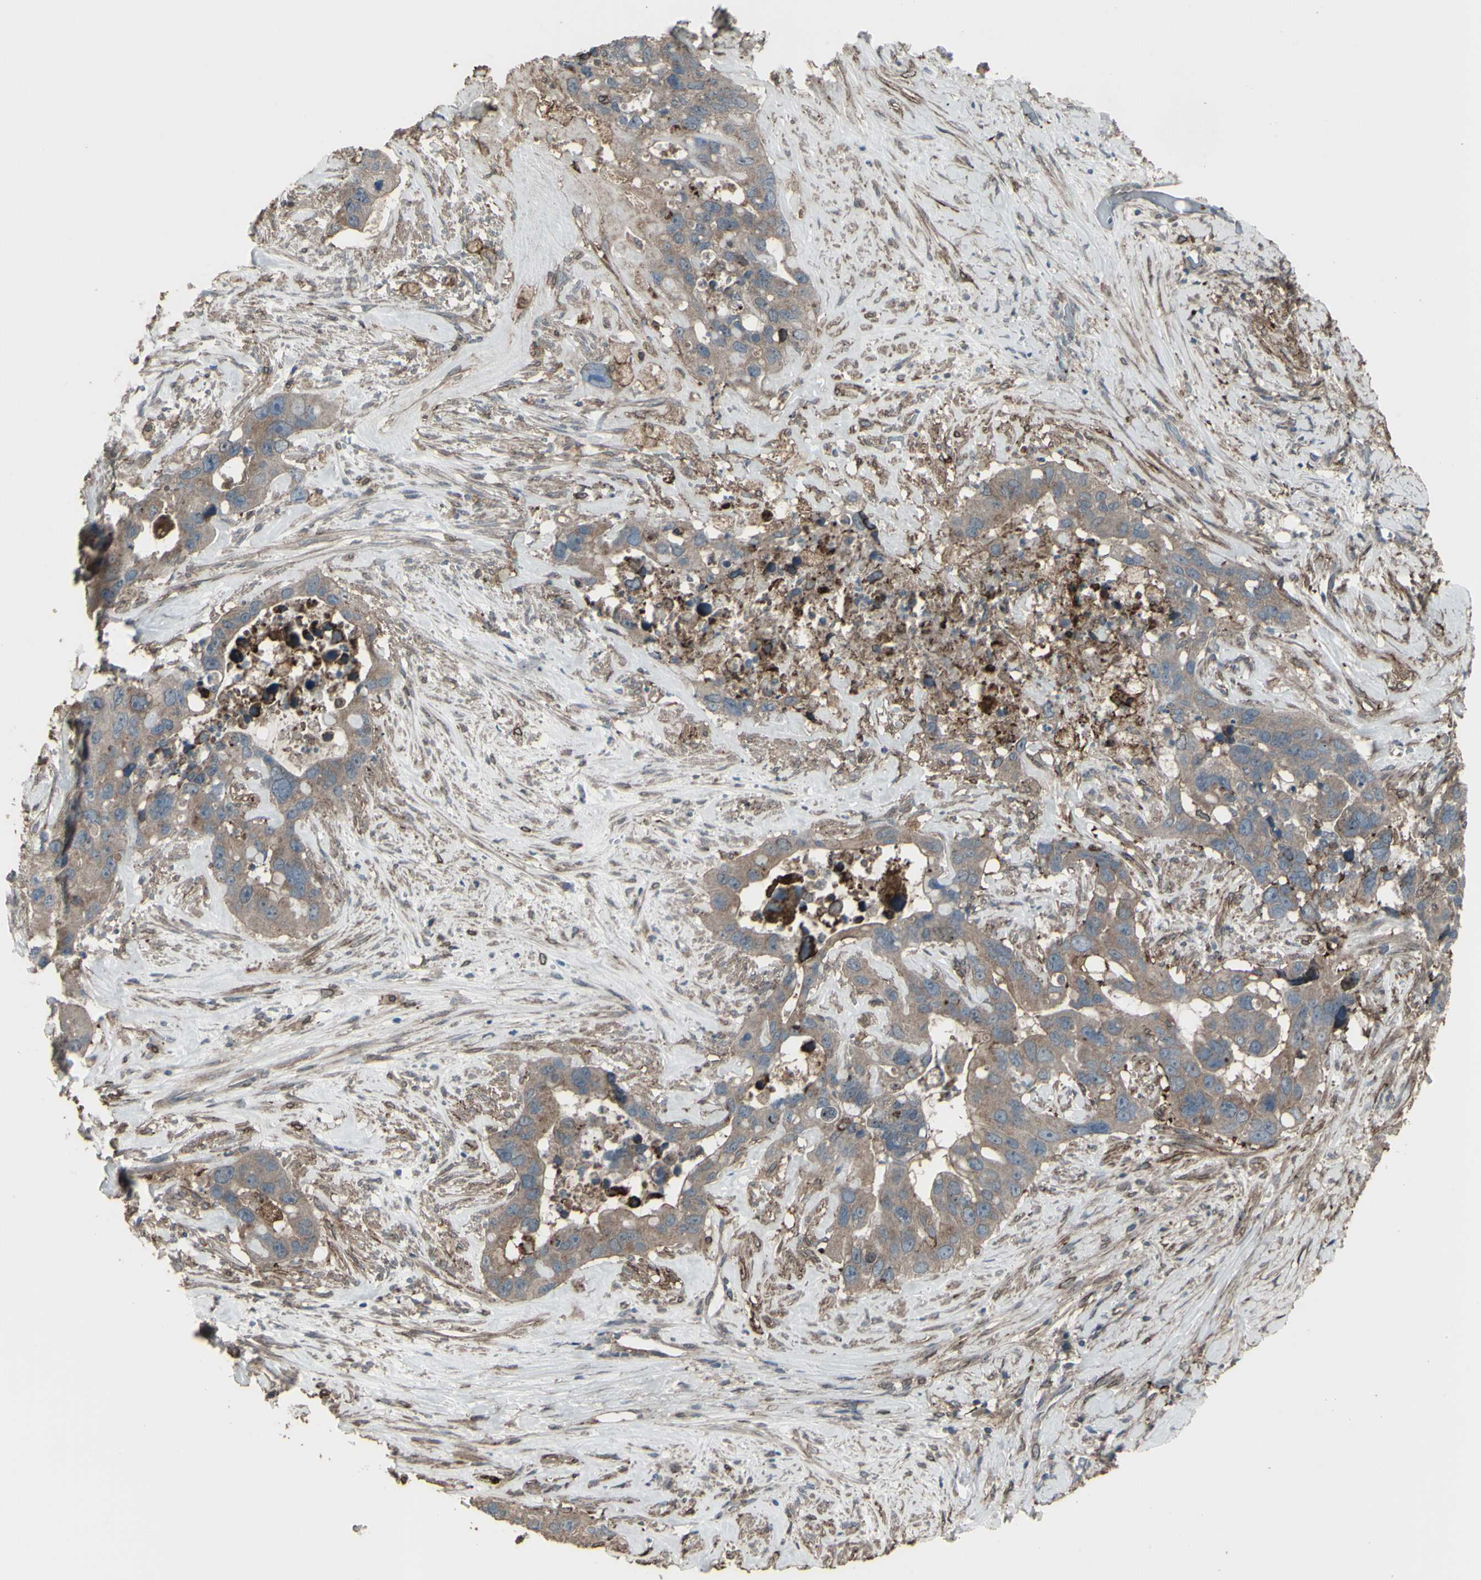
{"staining": {"intensity": "weak", "quantity": ">75%", "location": "cytoplasmic/membranous"}, "tissue": "liver cancer", "cell_type": "Tumor cells", "image_type": "cancer", "snomed": [{"axis": "morphology", "description": "Cholangiocarcinoma"}, {"axis": "topography", "description": "Liver"}], "caption": "A photomicrograph of liver cancer (cholangiocarcinoma) stained for a protein shows weak cytoplasmic/membranous brown staining in tumor cells.", "gene": "SMO", "patient": {"sex": "female", "age": 65}}